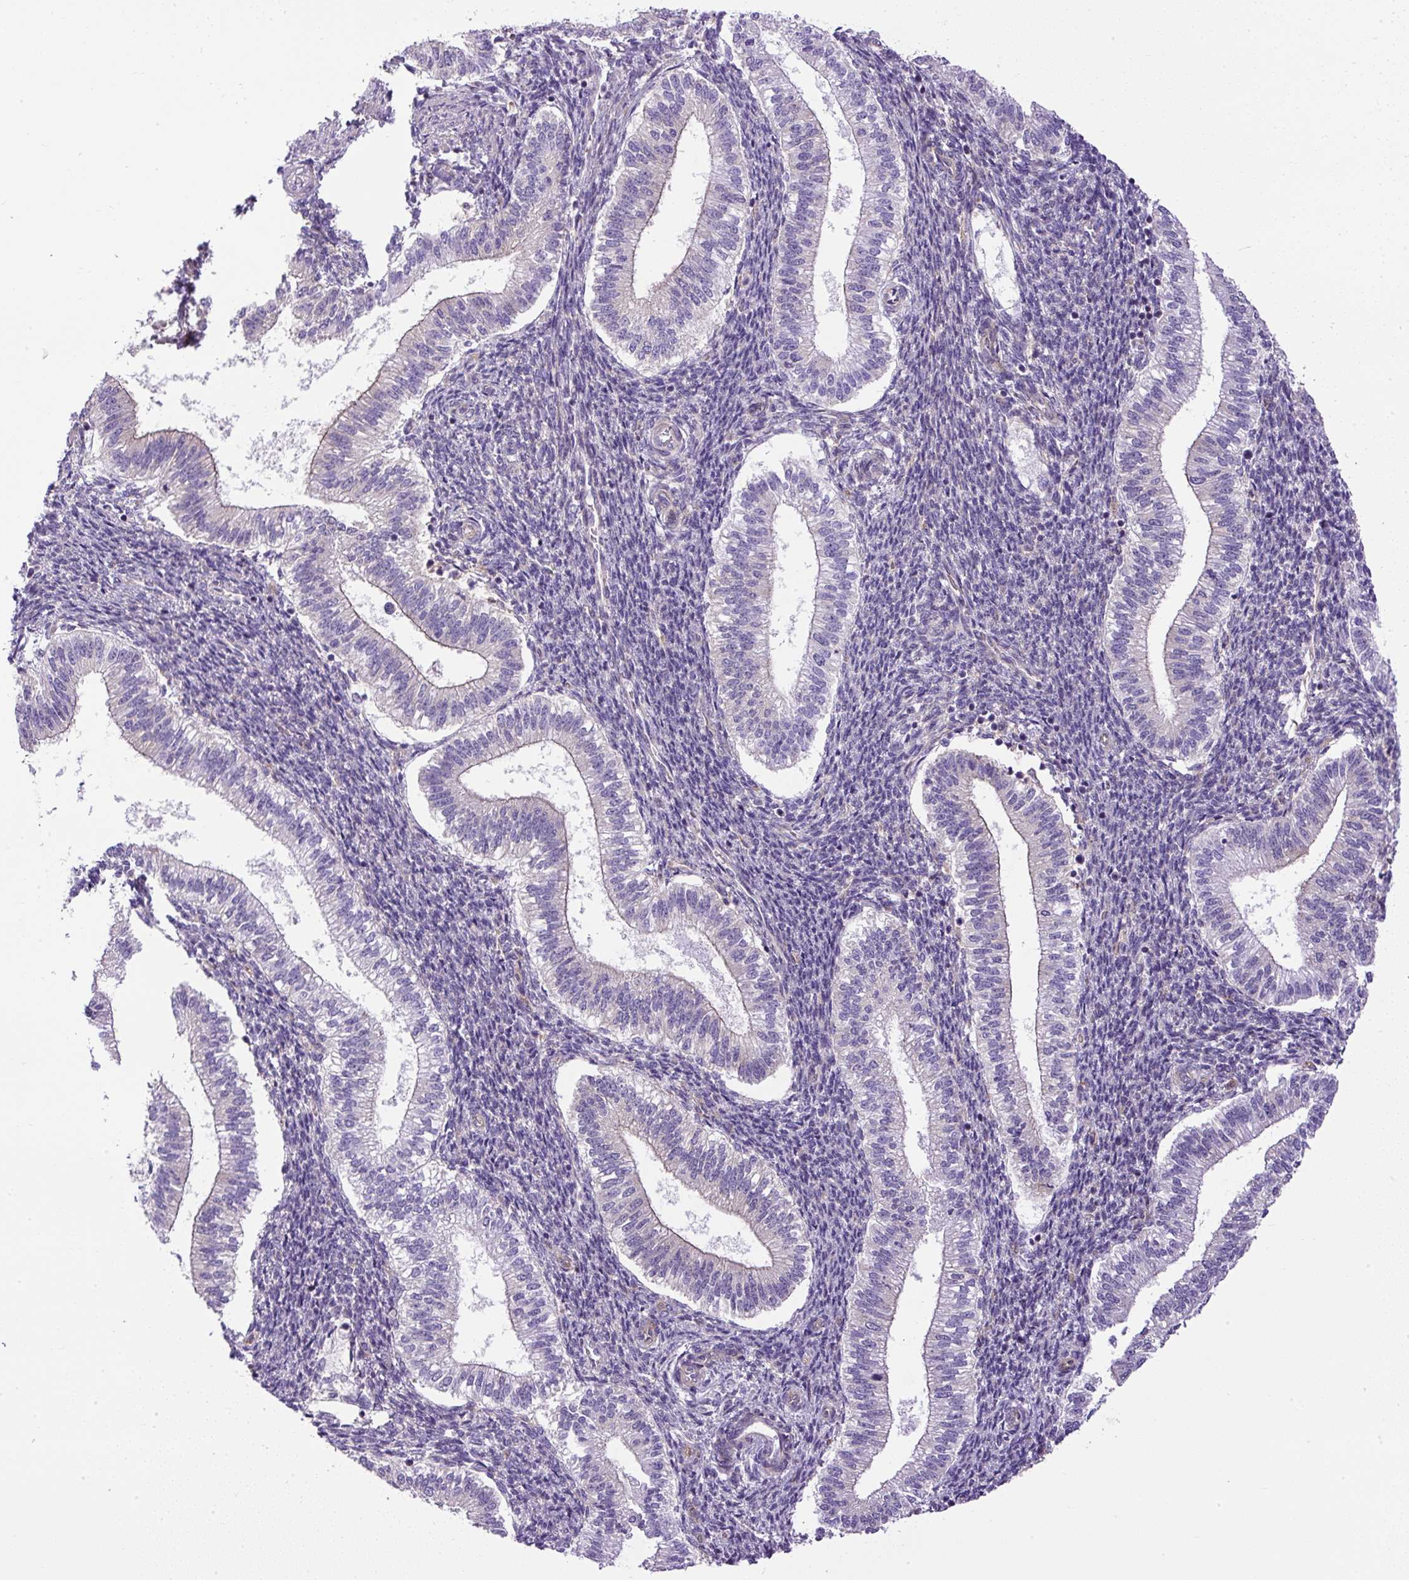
{"staining": {"intensity": "moderate", "quantity": "<25%", "location": "cytoplasmic/membranous"}, "tissue": "endometrium", "cell_type": "Cells in endometrial stroma", "image_type": "normal", "snomed": [{"axis": "morphology", "description": "Normal tissue, NOS"}, {"axis": "topography", "description": "Endometrium"}], "caption": "Endometrium stained with DAB immunohistochemistry shows low levels of moderate cytoplasmic/membranous positivity in approximately <25% of cells in endometrial stroma.", "gene": "MAP1S", "patient": {"sex": "female", "age": 25}}